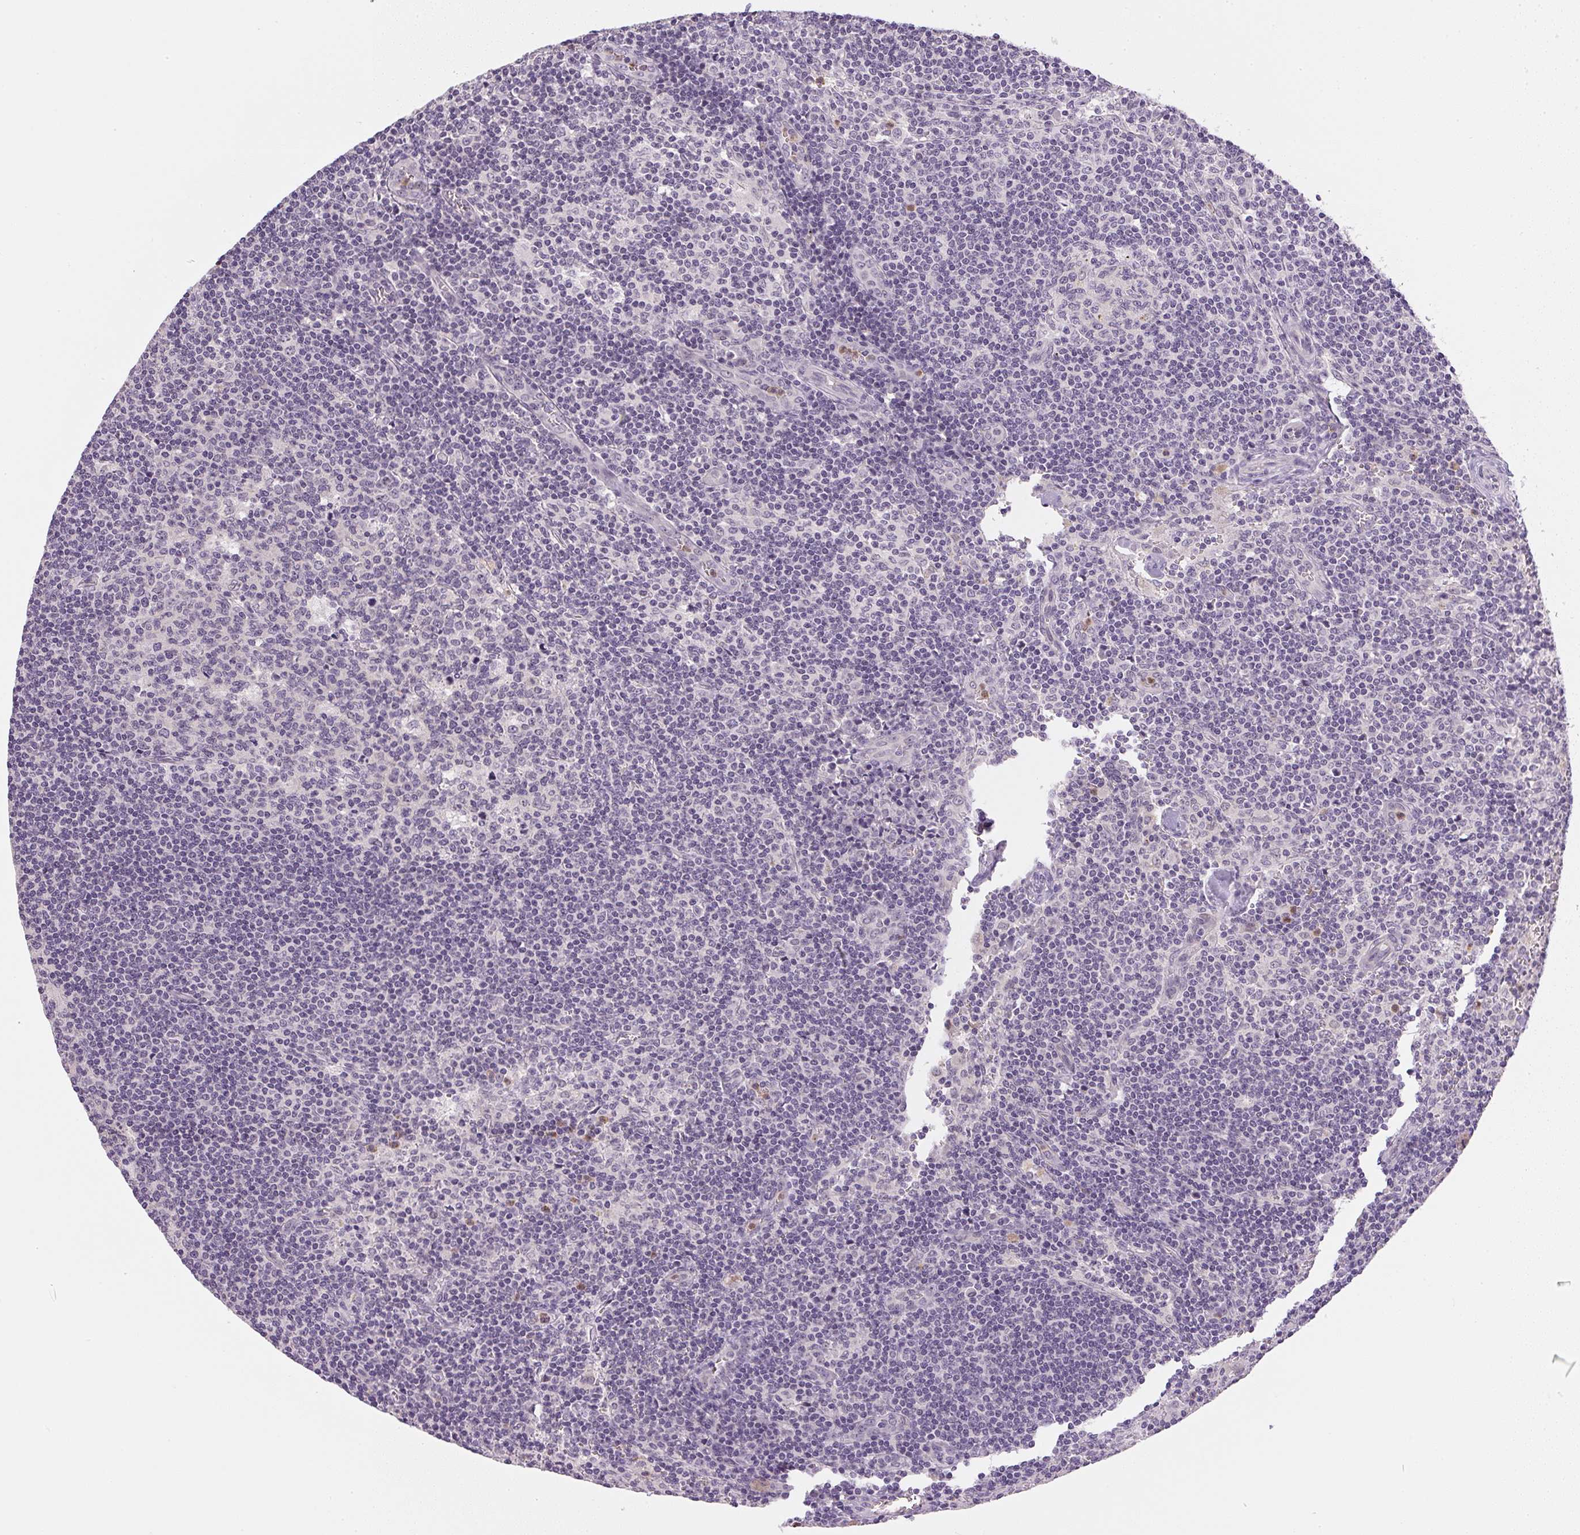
{"staining": {"intensity": "negative", "quantity": "none", "location": "none"}, "tissue": "lymph node", "cell_type": "Germinal center cells", "image_type": "normal", "snomed": [{"axis": "morphology", "description": "Normal tissue, NOS"}, {"axis": "topography", "description": "Lymph node"}], "caption": "An image of human lymph node is negative for staining in germinal center cells. (DAB immunohistochemistry (IHC), high magnification).", "gene": "SGF29", "patient": {"sex": "female", "age": 45}}